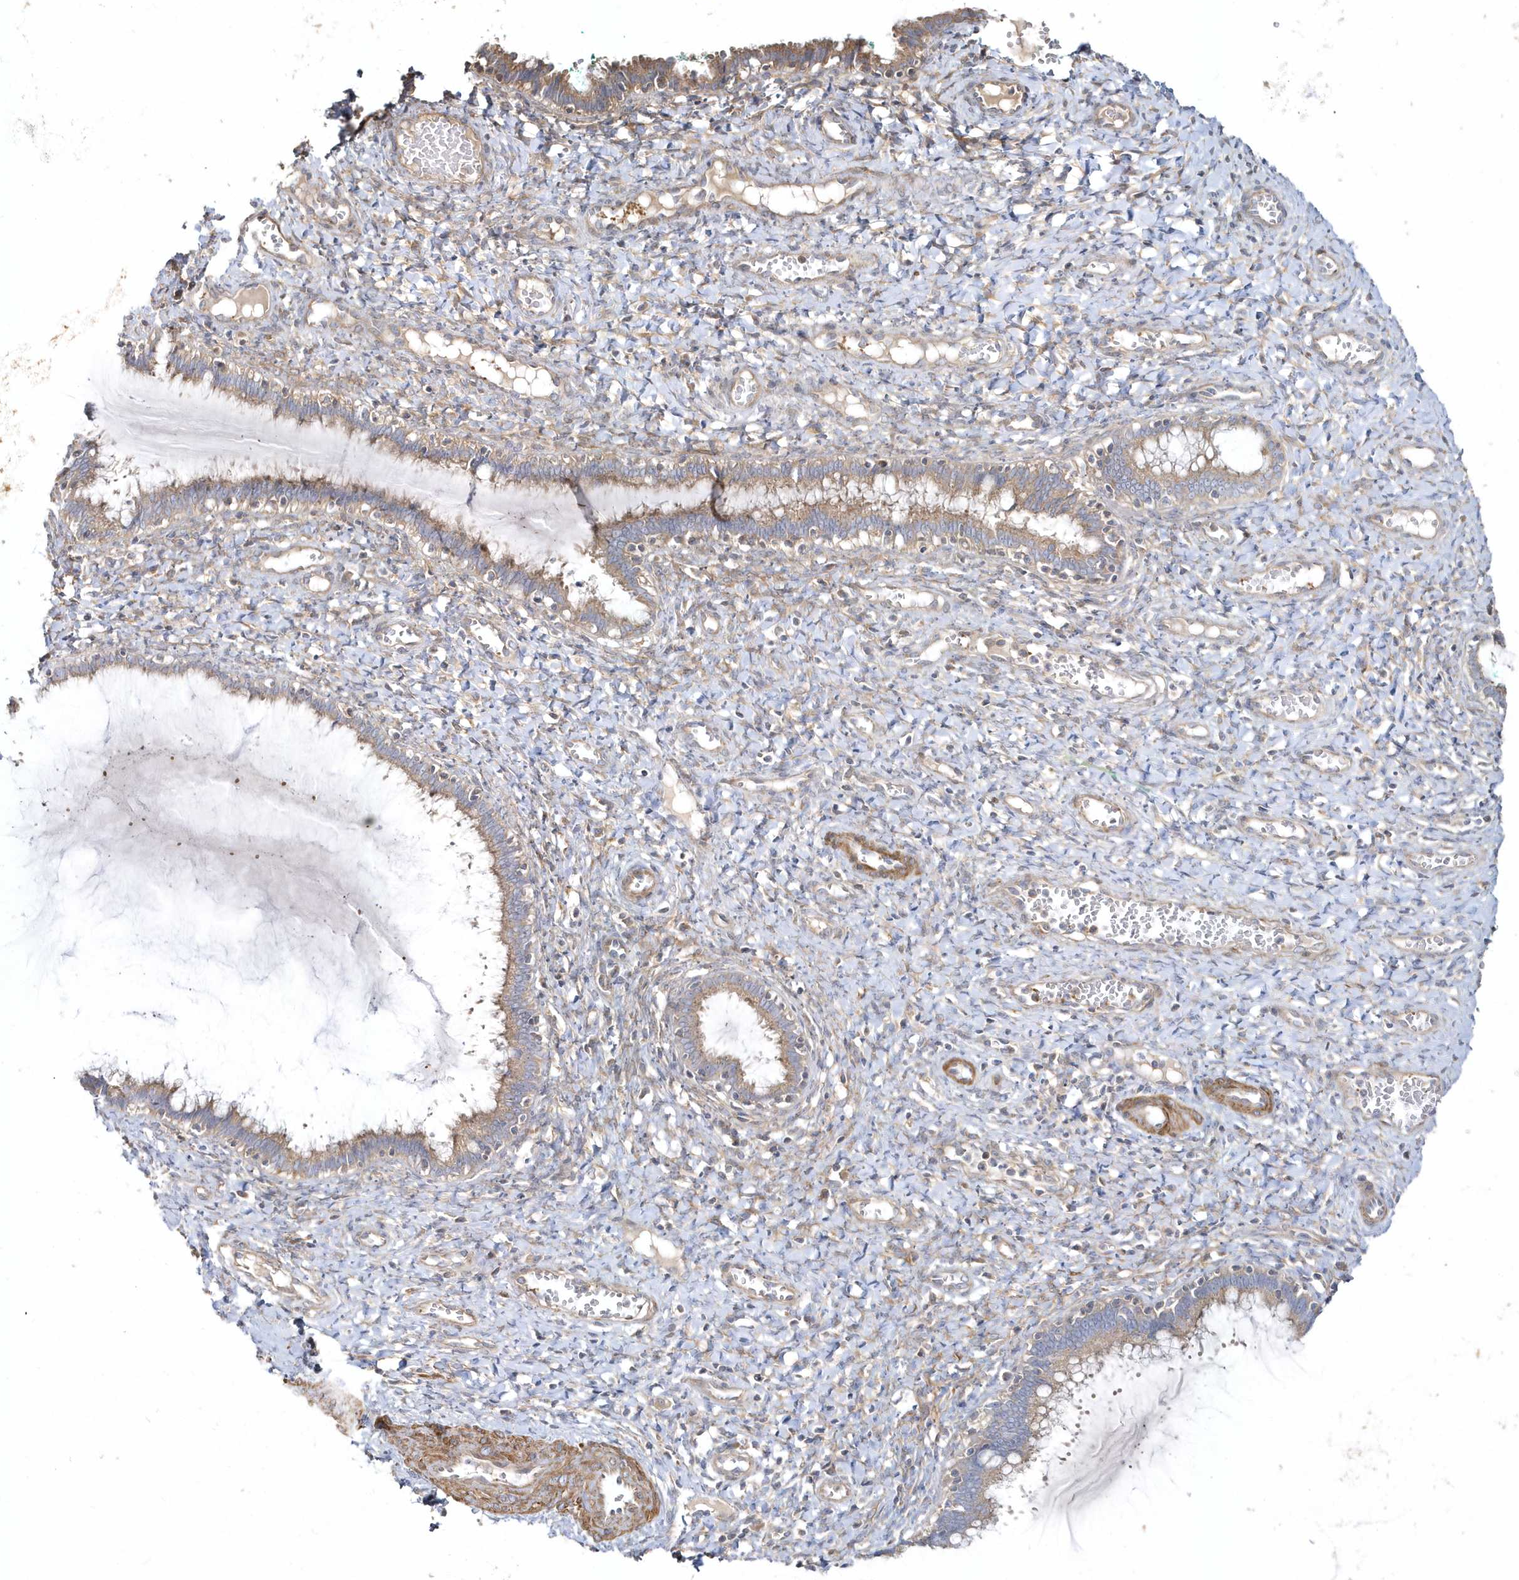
{"staining": {"intensity": "moderate", "quantity": "25%-75%", "location": "cytoplasmic/membranous"}, "tissue": "cervix", "cell_type": "Glandular cells", "image_type": "normal", "snomed": [{"axis": "morphology", "description": "Normal tissue, NOS"}, {"axis": "morphology", "description": "Adenocarcinoma, NOS"}, {"axis": "topography", "description": "Cervix"}], "caption": "Brown immunohistochemical staining in benign cervix displays moderate cytoplasmic/membranous staining in about 25%-75% of glandular cells. The protein of interest is stained brown, and the nuclei are stained in blue (DAB IHC with brightfield microscopy, high magnification).", "gene": "LEXM", "patient": {"sex": "female", "age": 29}}